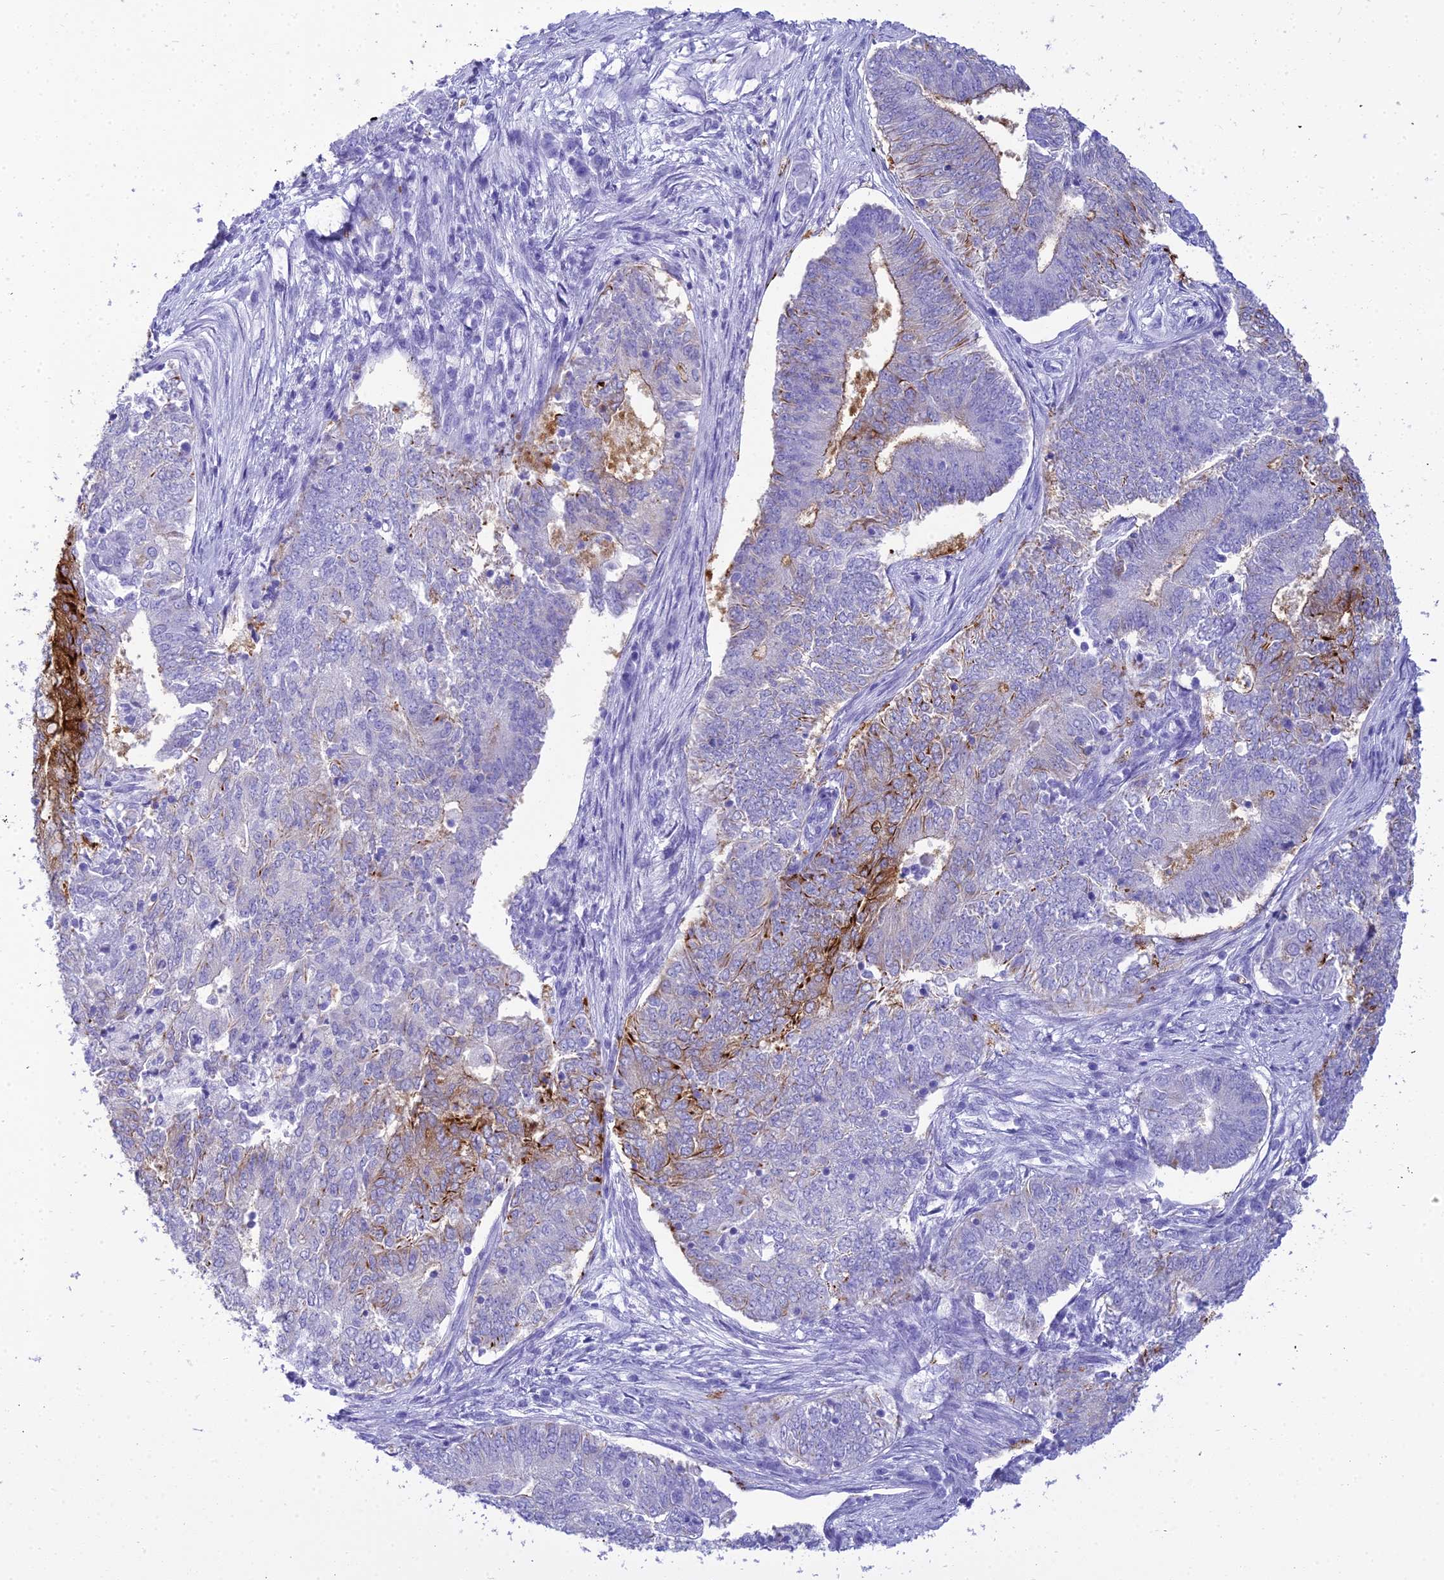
{"staining": {"intensity": "moderate", "quantity": "<25%", "location": "cytoplasmic/membranous"}, "tissue": "endometrial cancer", "cell_type": "Tumor cells", "image_type": "cancer", "snomed": [{"axis": "morphology", "description": "Adenocarcinoma, NOS"}, {"axis": "topography", "description": "Endometrium"}], "caption": "Immunohistochemical staining of endometrial cancer (adenocarcinoma) demonstrates moderate cytoplasmic/membranous protein staining in about <25% of tumor cells.", "gene": "ZNF442", "patient": {"sex": "female", "age": 62}}